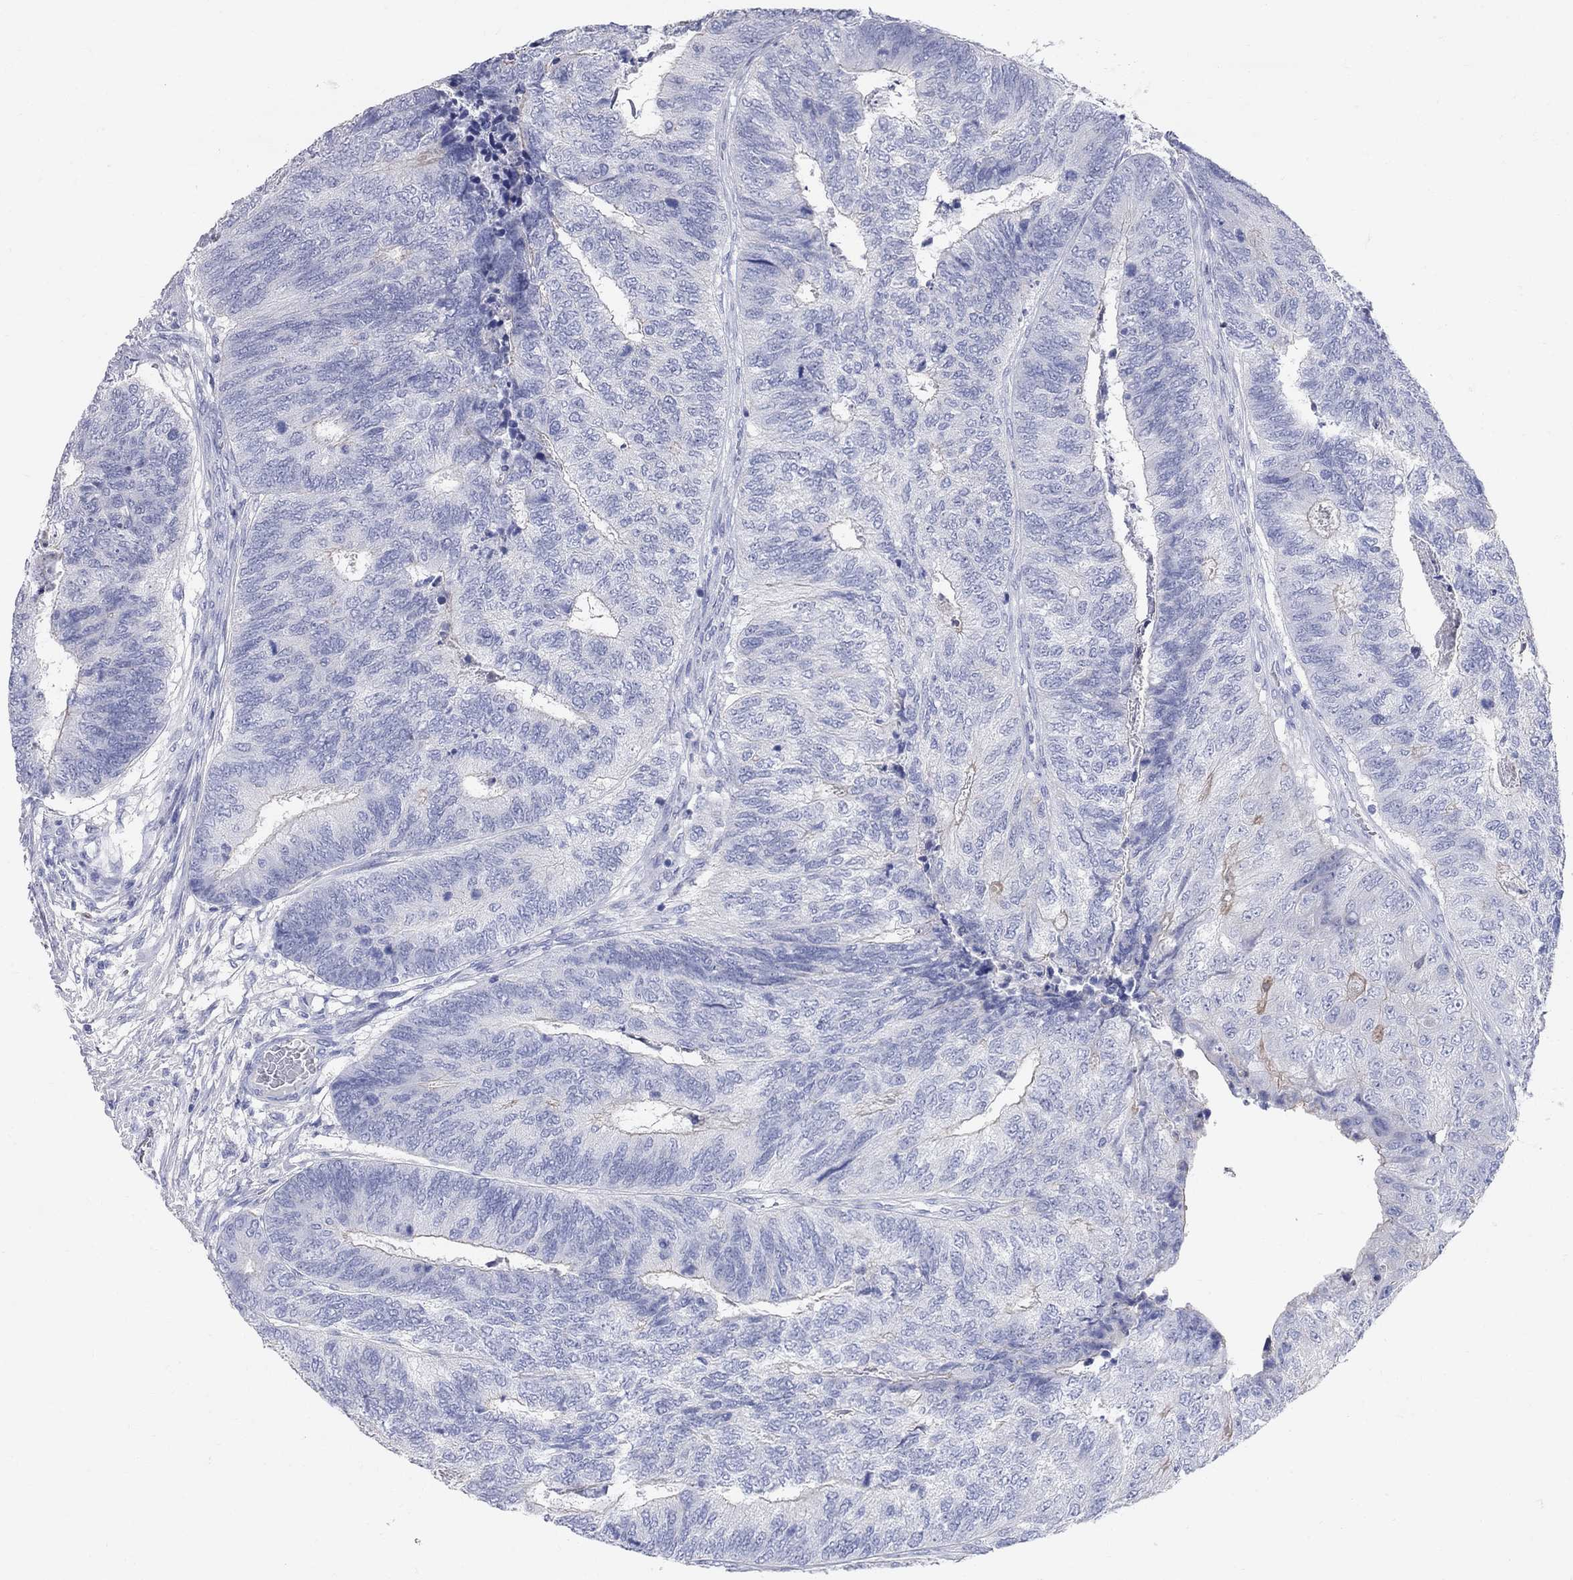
{"staining": {"intensity": "negative", "quantity": "none", "location": "none"}, "tissue": "colorectal cancer", "cell_type": "Tumor cells", "image_type": "cancer", "snomed": [{"axis": "morphology", "description": "Adenocarcinoma, NOS"}, {"axis": "topography", "description": "Colon"}], "caption": "This photomicrograph is of adenocarcinoma (colorectal) stained with IHC to label a protein in brown with the nuclei are counter-stained blue. There is no positivity in tumor cells. (Stains: DAB (3,3'-diaminobenzidine) immunohistochemistry (IHC) with hematoxylin counter stain, Microscopy: brightfield microscopy at high magnification).", "gene": "AOX1", "patient": {"sex": "female", "age": 67}}